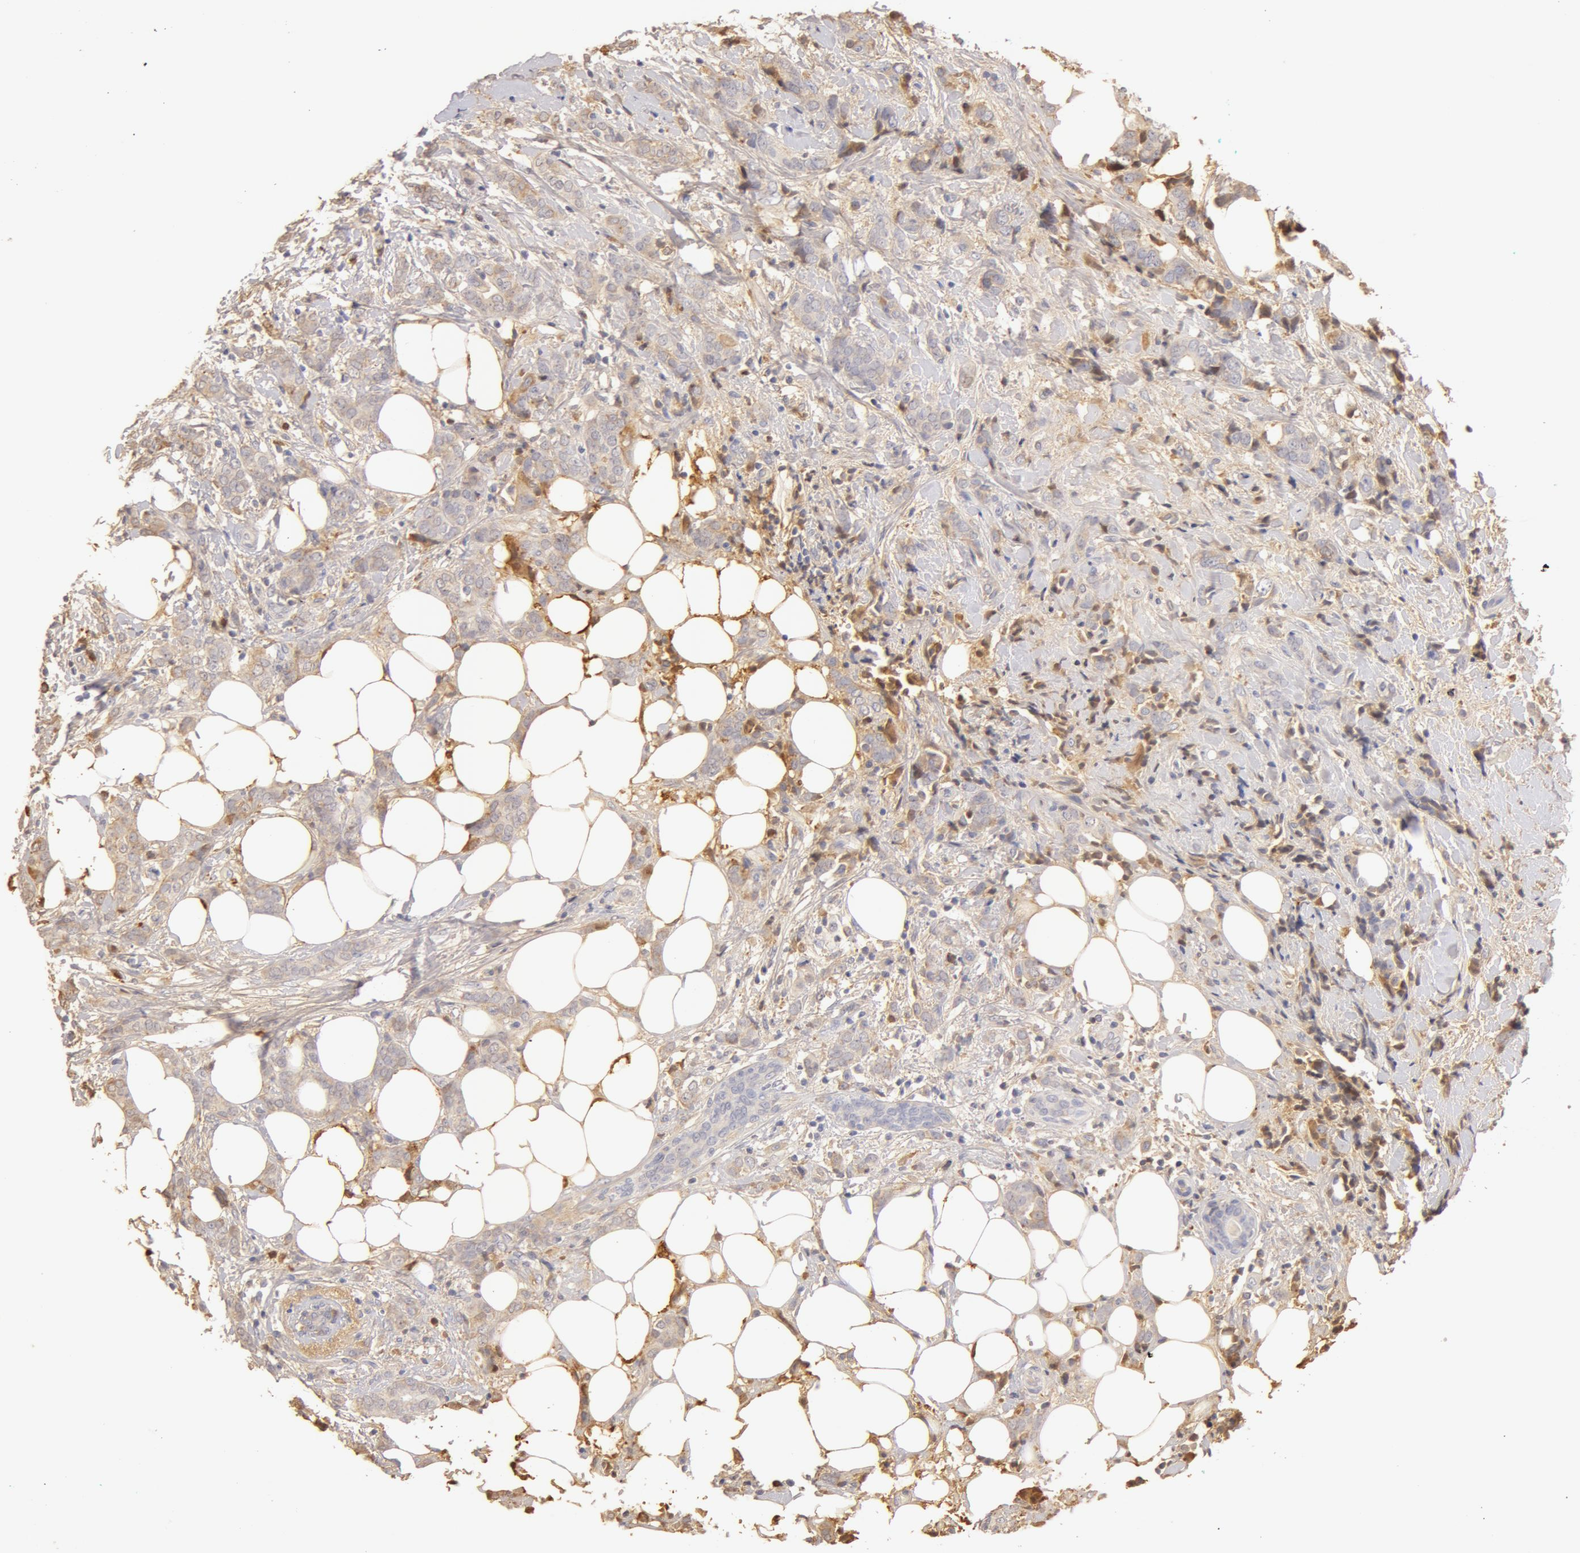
{"staining": {"intensity": "weak", "quantity": ">75%", "location": "cytoplasmic/membranous"}, "tissue": "breast cancer", "cell_type": "Tumor cells", "image_type": "cancer", "snomed": [{"axis": "morphology", "description": "Duct carcinoma"}, {"axis": "topography", "description": "Breast"}], "caption": "Breast cancer was stained to show a protein in brown. There is low levels of weak cytoplasmic/membranous positivity in about >75% of tumor cells.", "gene": "TF", "patient": {"sex": "female", "age": 53}}